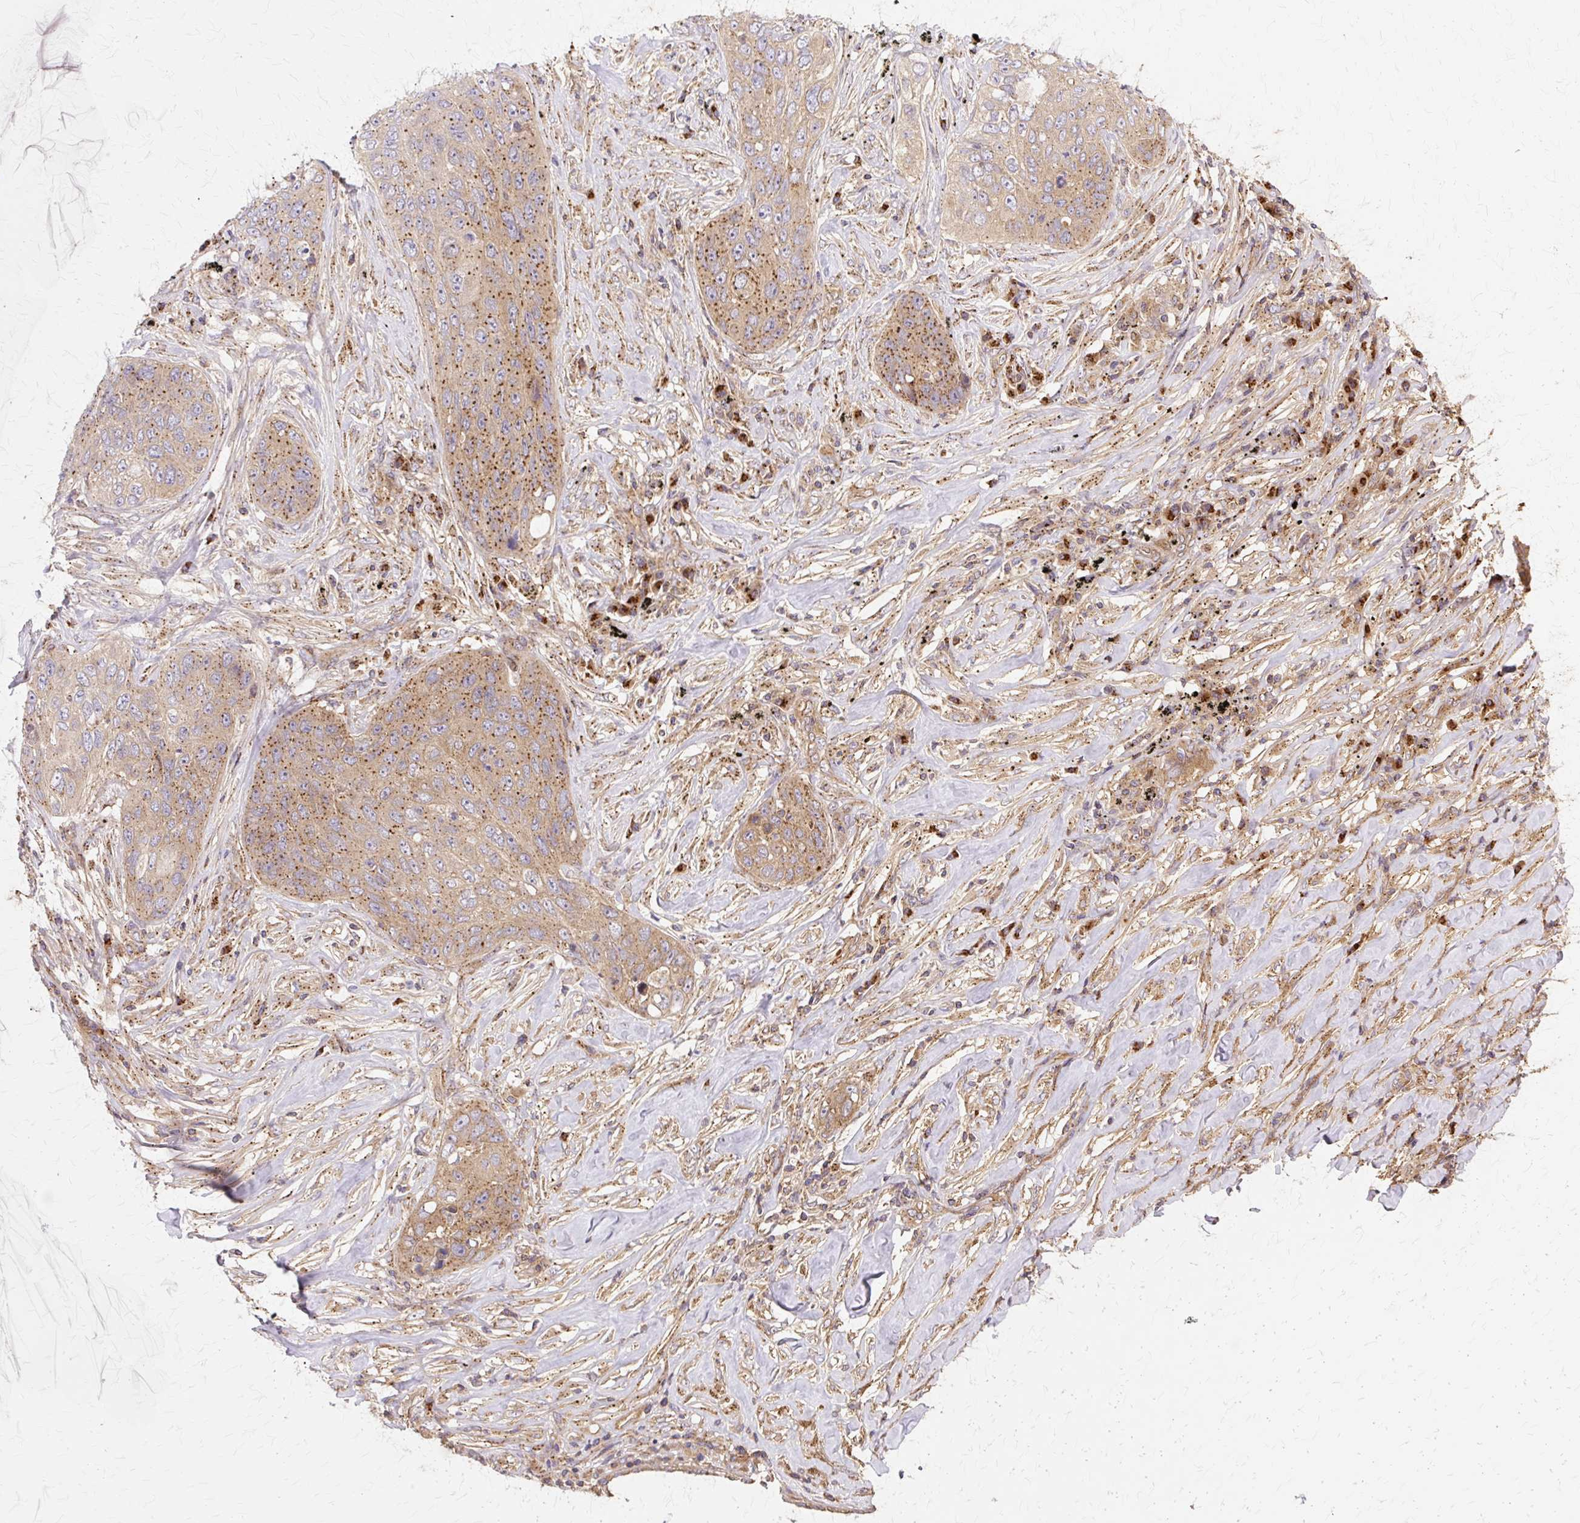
{"staining": {"intensity": "moderate", "quantity": ">75%", "location": "cytoplasmic/membranous"}, "tissue": "lung cancer", "cell_type": "Tumor cells", "image_type": "cancer", "snomed": [{"axis": "morphology", "description": "Squamous cell carcinoma, NOS"}, {"axis": "topography", "description": "Lung"}], "caption": "A micrograph of human lung squamous cell carcinoma stained for a protein demonstrates moderate cytoplasmic/membranous brown staining in tumor cells.", "gene": "COPB1", "patient": {"sex": "female", "age": 63}}